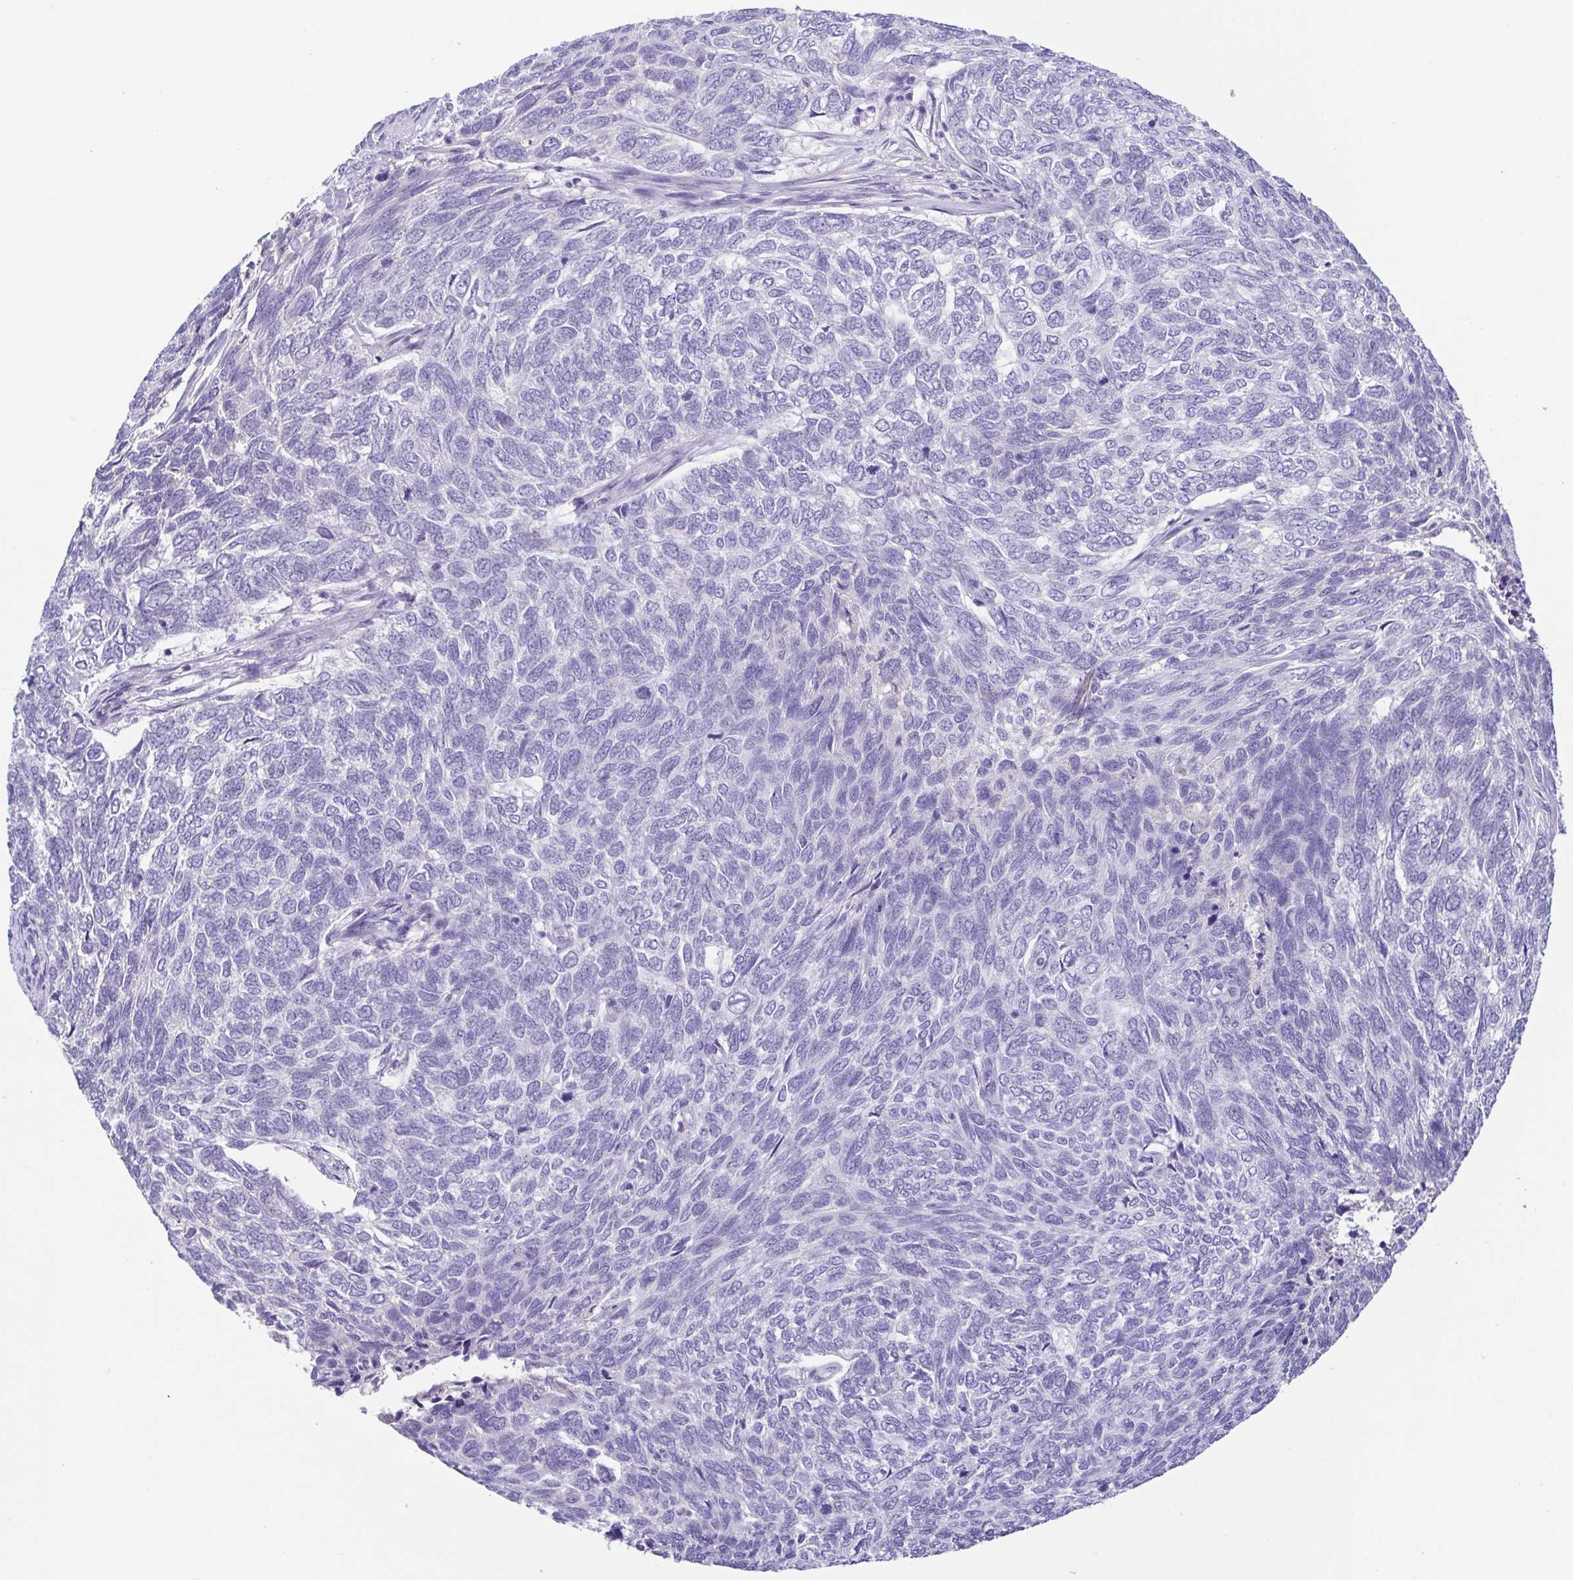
{"staining": {"intensity": "negative", "quantity": "none", "location": "none"}, "tissue": "skin cancer", "cell_type": "Tumor cells", "image_type": "cancer", "snomed": [{"axis": "morphology", "description": "Basal cell carcinoma"}, {"axis": "topography", "description": "Skin"}], "caption": "Skin cancer (basal cell carcinoma) stained for a protein using immunohistochemistry (IHC) shows no expression tumor cells.", "gene": "A1BG", "patient": {"sex": "female", "age": 65}}